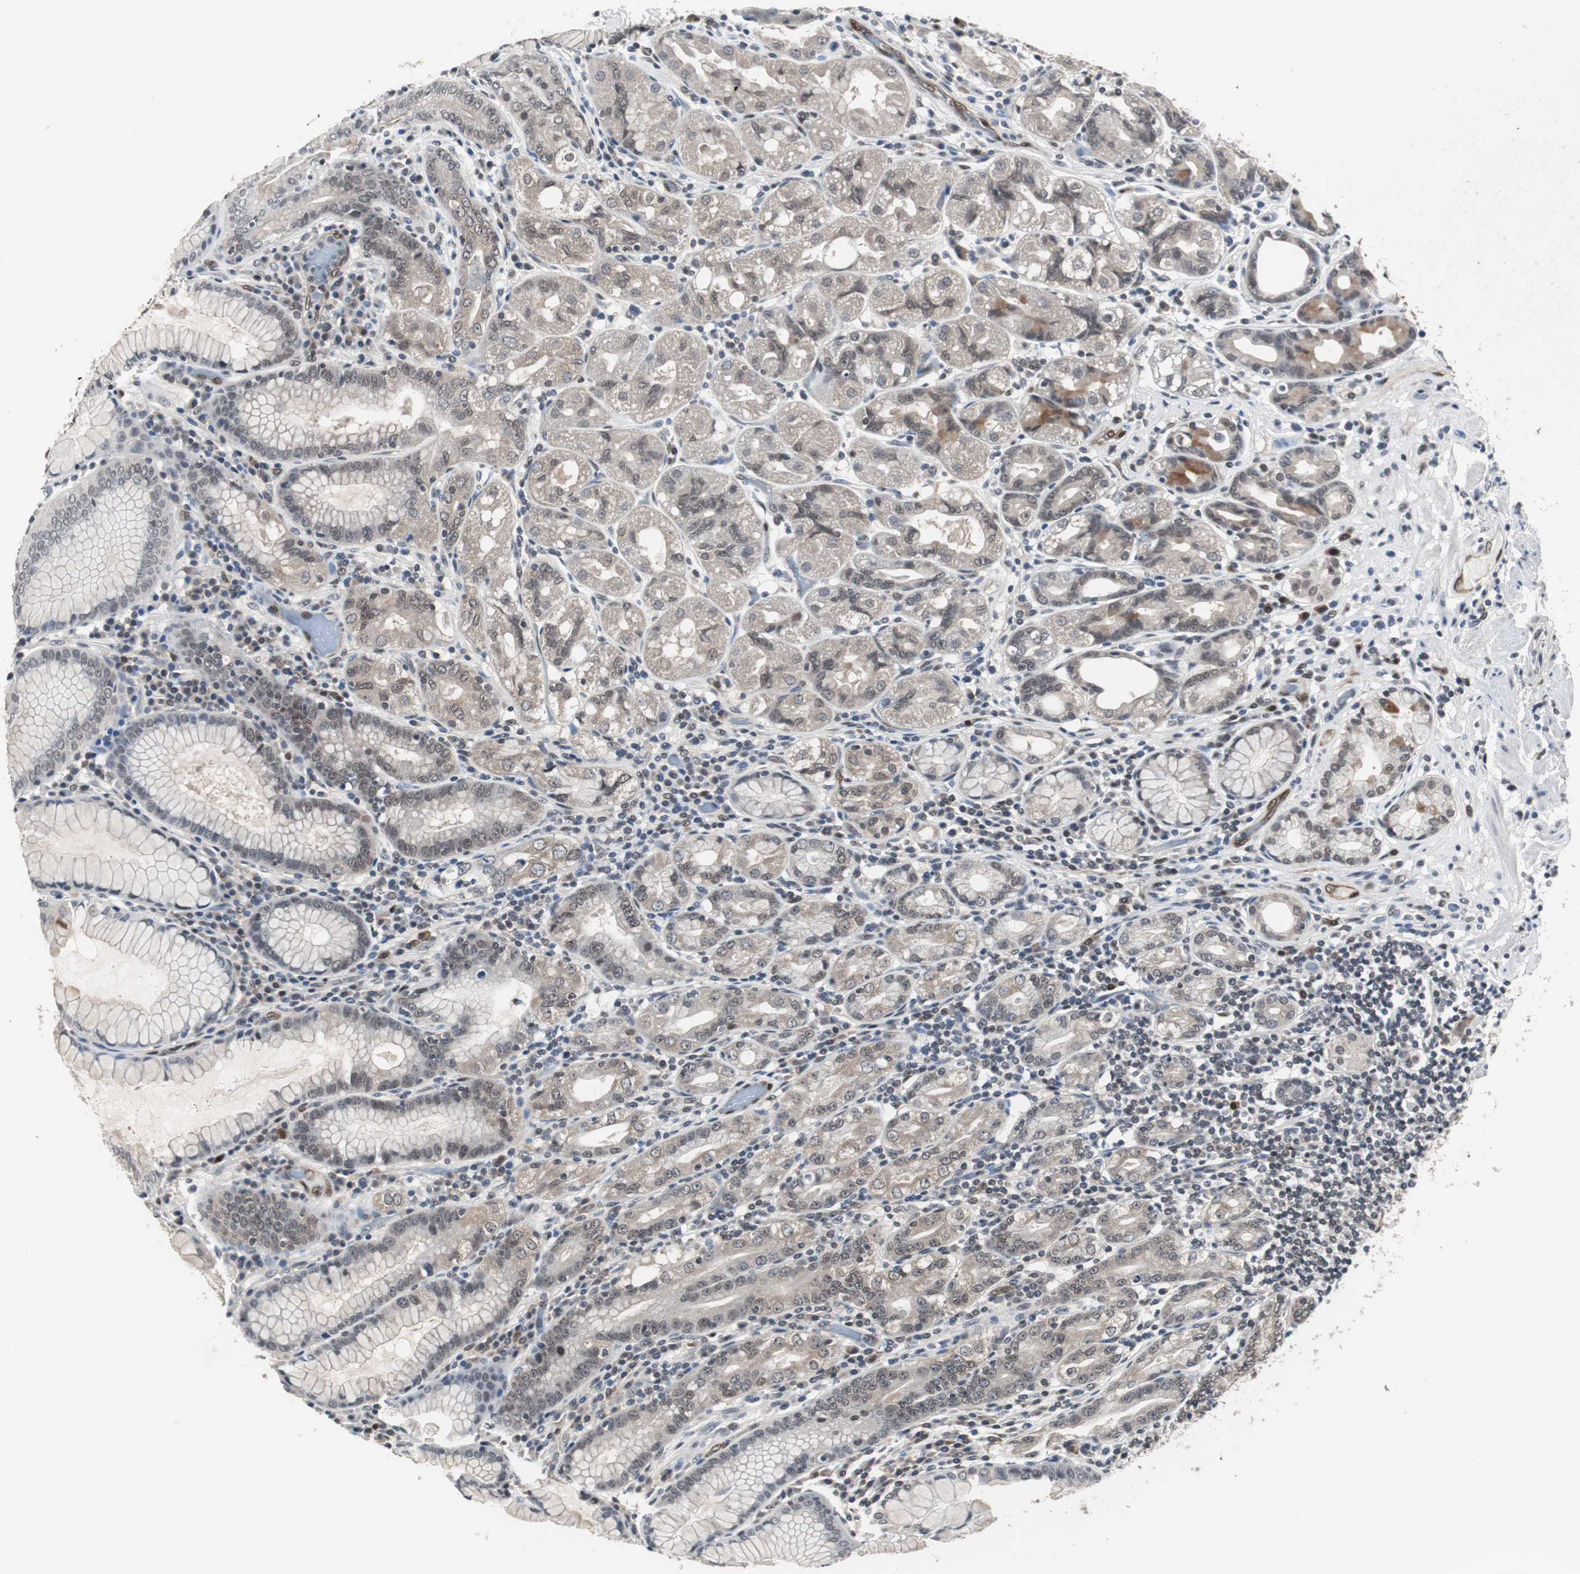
{"staining": {"intensity": "weak", "quantity": "25%-75%", "location": "cytoplasmic/membranous,nuclear"}, "tissue": "stomach", "cell_type": "Glandular cells", "image_type": "normal", "snomed": [{"axis": "morphology", "description": "Normal tissue, NOS"}, {"axis": "topography", "description": "Stomach, lower"}], "caption": "Immunohistochemical staining of normal human stomach displays low levels of weak cytoplasmic/membranous,nuclear staining in approximately 25%-75% of glandular cells.", "gene": "SMAD1", "patient": {"sex": "female", "age": 76}}